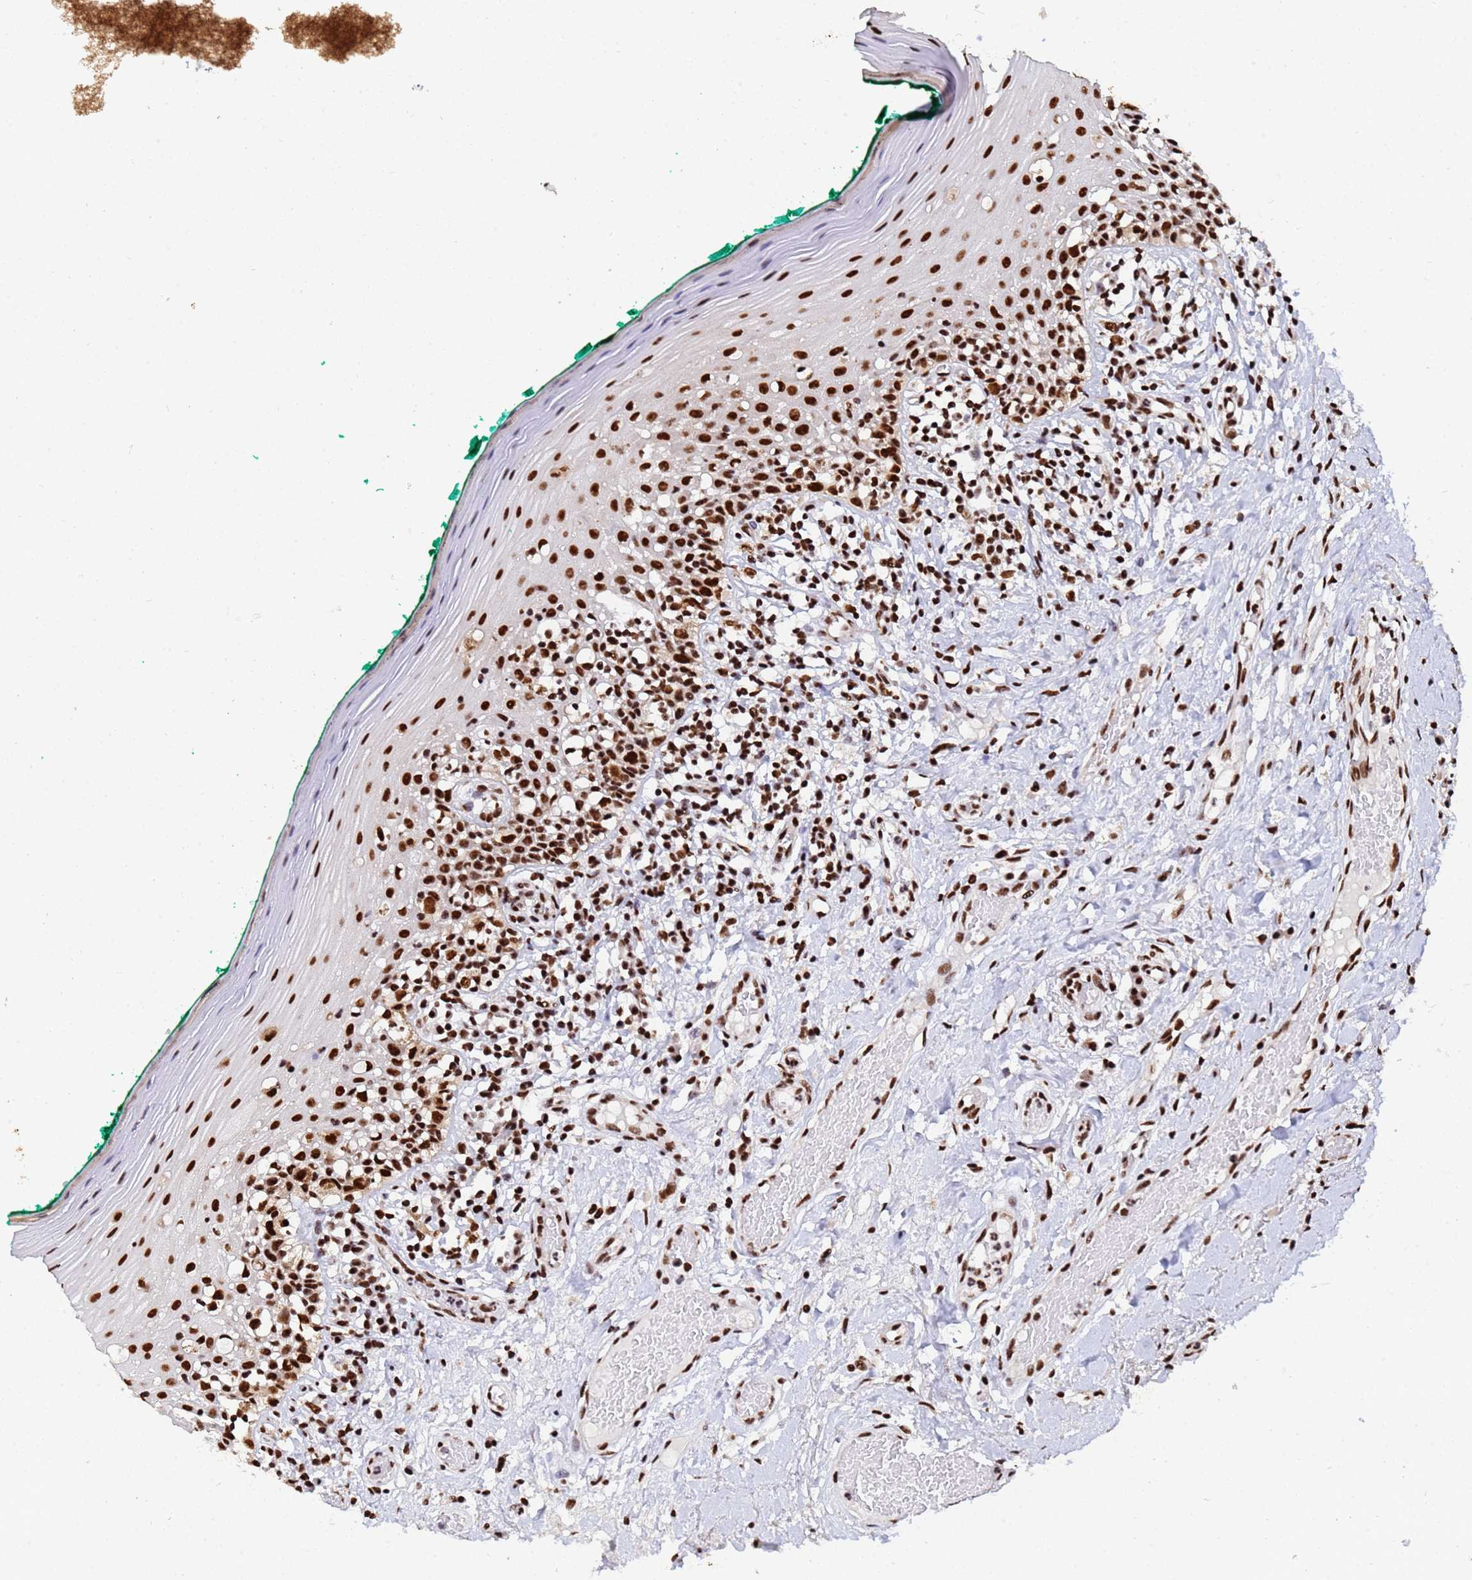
{"staining": {"intensity": "strong", "quantity": ">75%", "location": "nuclear"}, "tissue": "oral mucosa", "cell_type": "Squamous epithelial cells", "image_type": "normal", "snomed": [{"axis": "morphology", "description": "Normal tissue, NOS"}, {"axis": "topography", "description": "Oral tissue"}], "caption": "High-magnification brightfield microscopy of benign oral mucosa stained with DAB (3,3'-diaminobenzidine) (brown) and counterstained with hematoxylin (blue). squamous epithelial cells exhibit strong nuclear positivity is present in approximately>75% of cells. (DAB (3,3'-diaminobenzidine) IHC, brown staining for protein, blue staining for nuclei).", "gene": "SF3B2", "patient": {"sex": "female", "age": 83}}